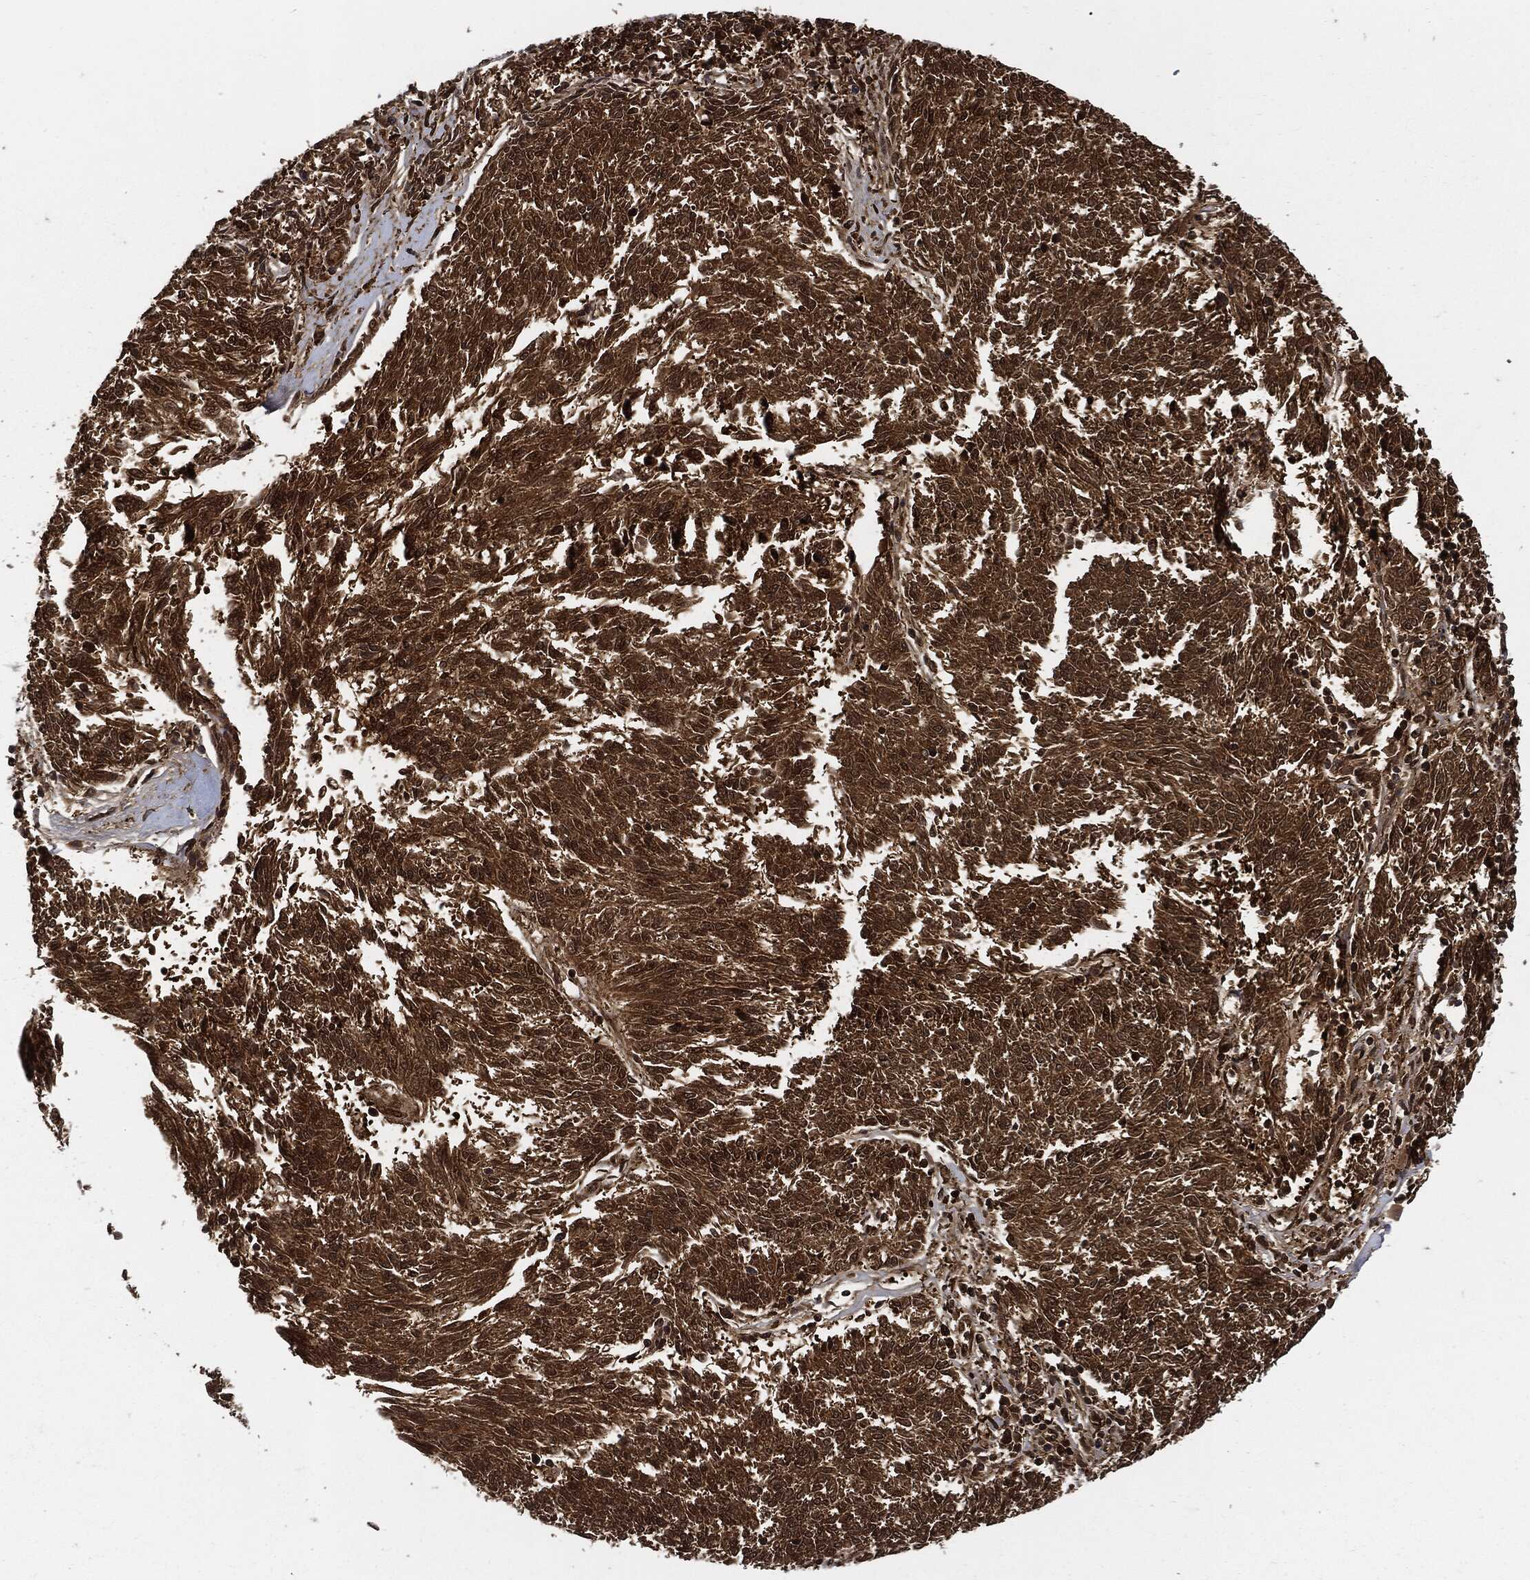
{"staining": {"intensity": "strong", "quantity": ">75%", "location": "cytoplasmic/membranous"}, "tissue": "melanoma", "cell_type": "Tumor cells", "image_type": "cancer", "snomed": [{"axis": "morphology", "description": "Malignant melanoma, NOS"}, {"axis": "topography", "description": "Skin"}], "caption": "A micrograph of malignant melanoma stained for a protein displays strong cytoplasmic/membranous brown staining in tumor cells. The staining was performed using DAB (3,3'-diaminobenzidine) to visualize the protein expression in brown, while the nuclei were stained in blue with hematoxylin (Magnification: 20x).", "gene": "XPNPEP1", "patient": {"sex": "female", "age": 72}}